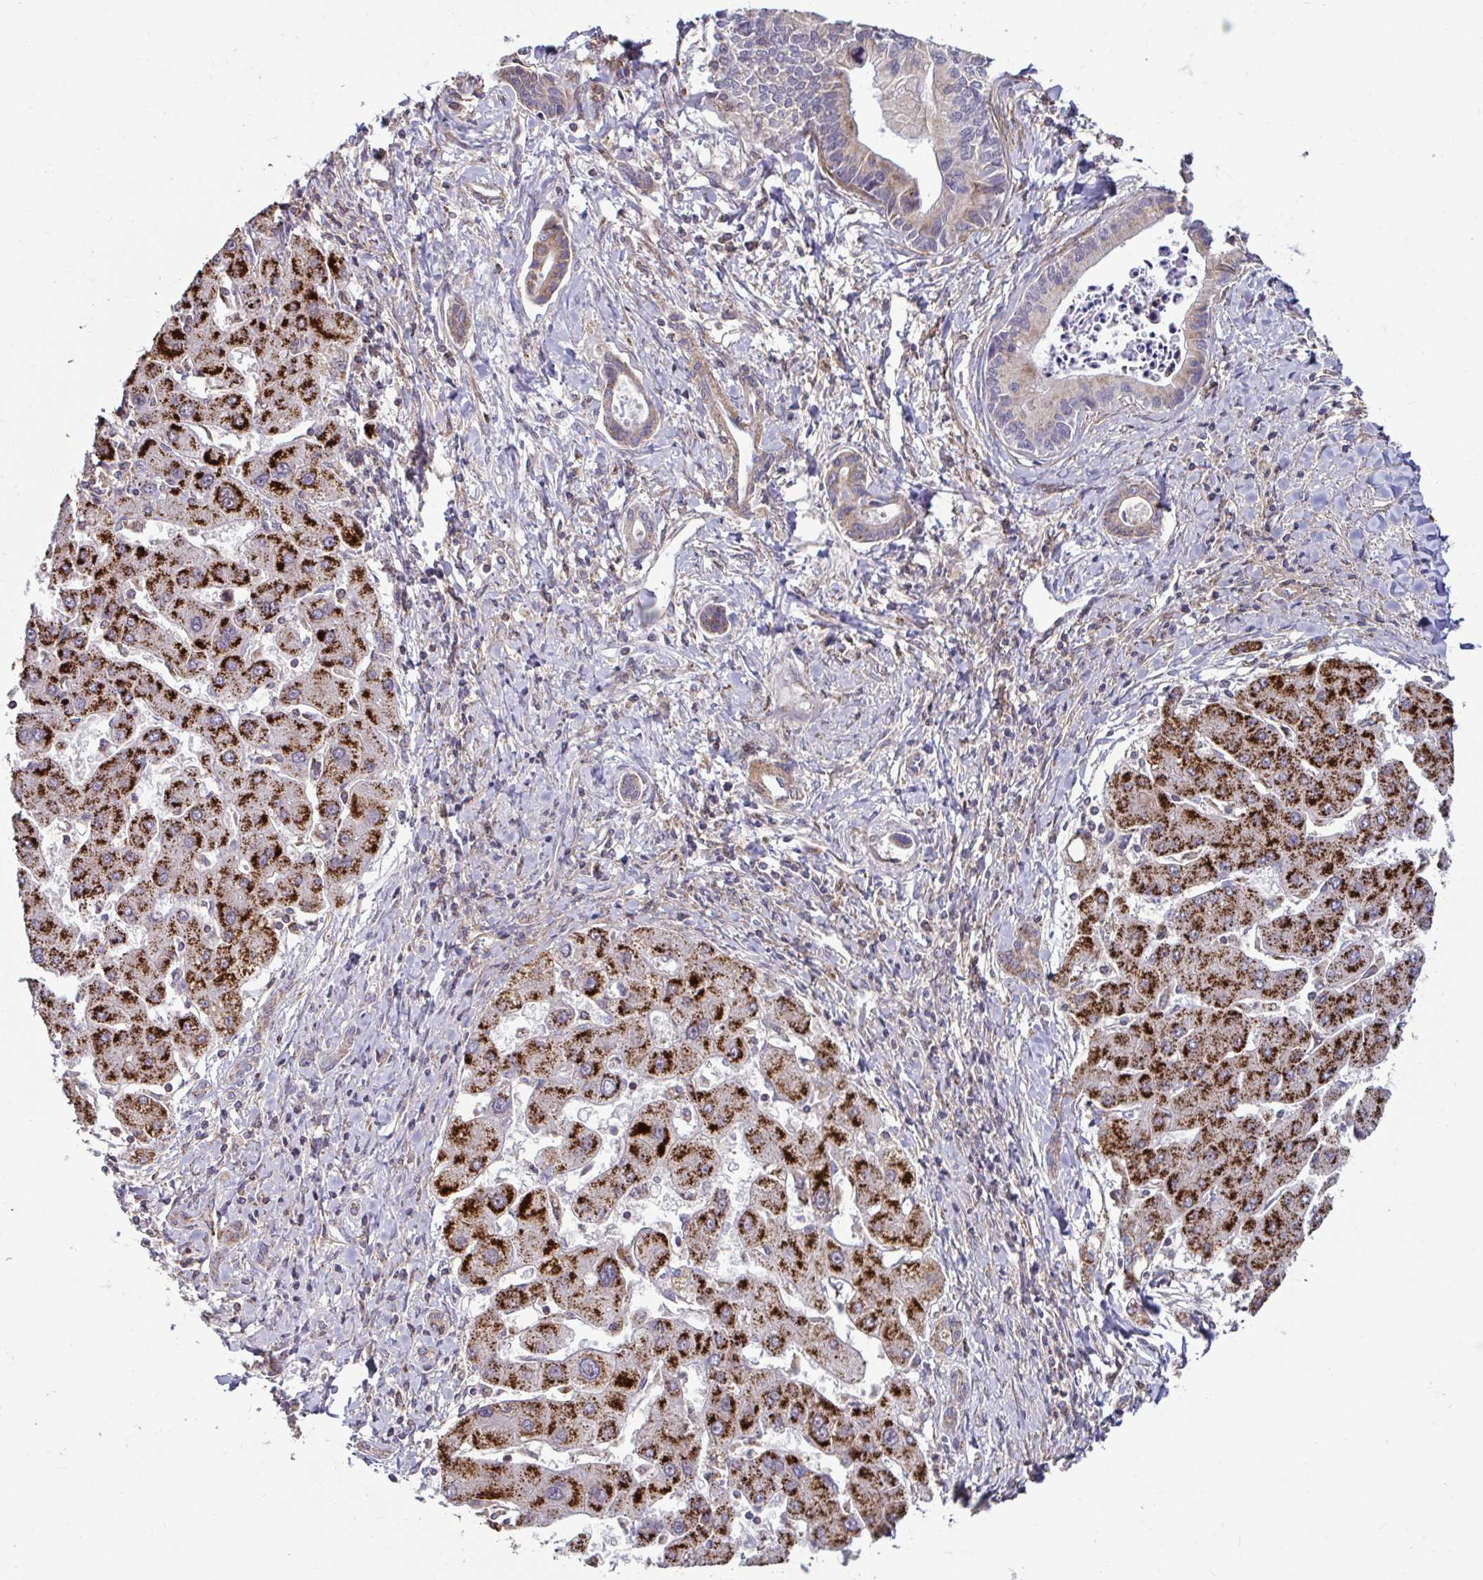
{"staining": {"intensity": "strong", "quantity": "25%-75%", "location": "cytoplasmic/membranous"}, "tissue": "liver cancer", "cell_type": "Tumor cells", "image_type": "cancer", "snomed": [{"axis": "morphology", "description": "Cholangiocarcinoma"}, {"axis": "topography", "description": "Liver"}], "caption": "Immunohistochemistry photomicrograph of neoplastic tissue: liver cholangiocarcinoma stained using immunohistochemistry exhibits high levels of strong protein expression localized specifically in the cytoplasmic/membranous of tumor cells, appearing as a cytoplasmic/membranous brown color.", "gene": "SPRY1", "patient": {"sex": "male", "age": 66}}